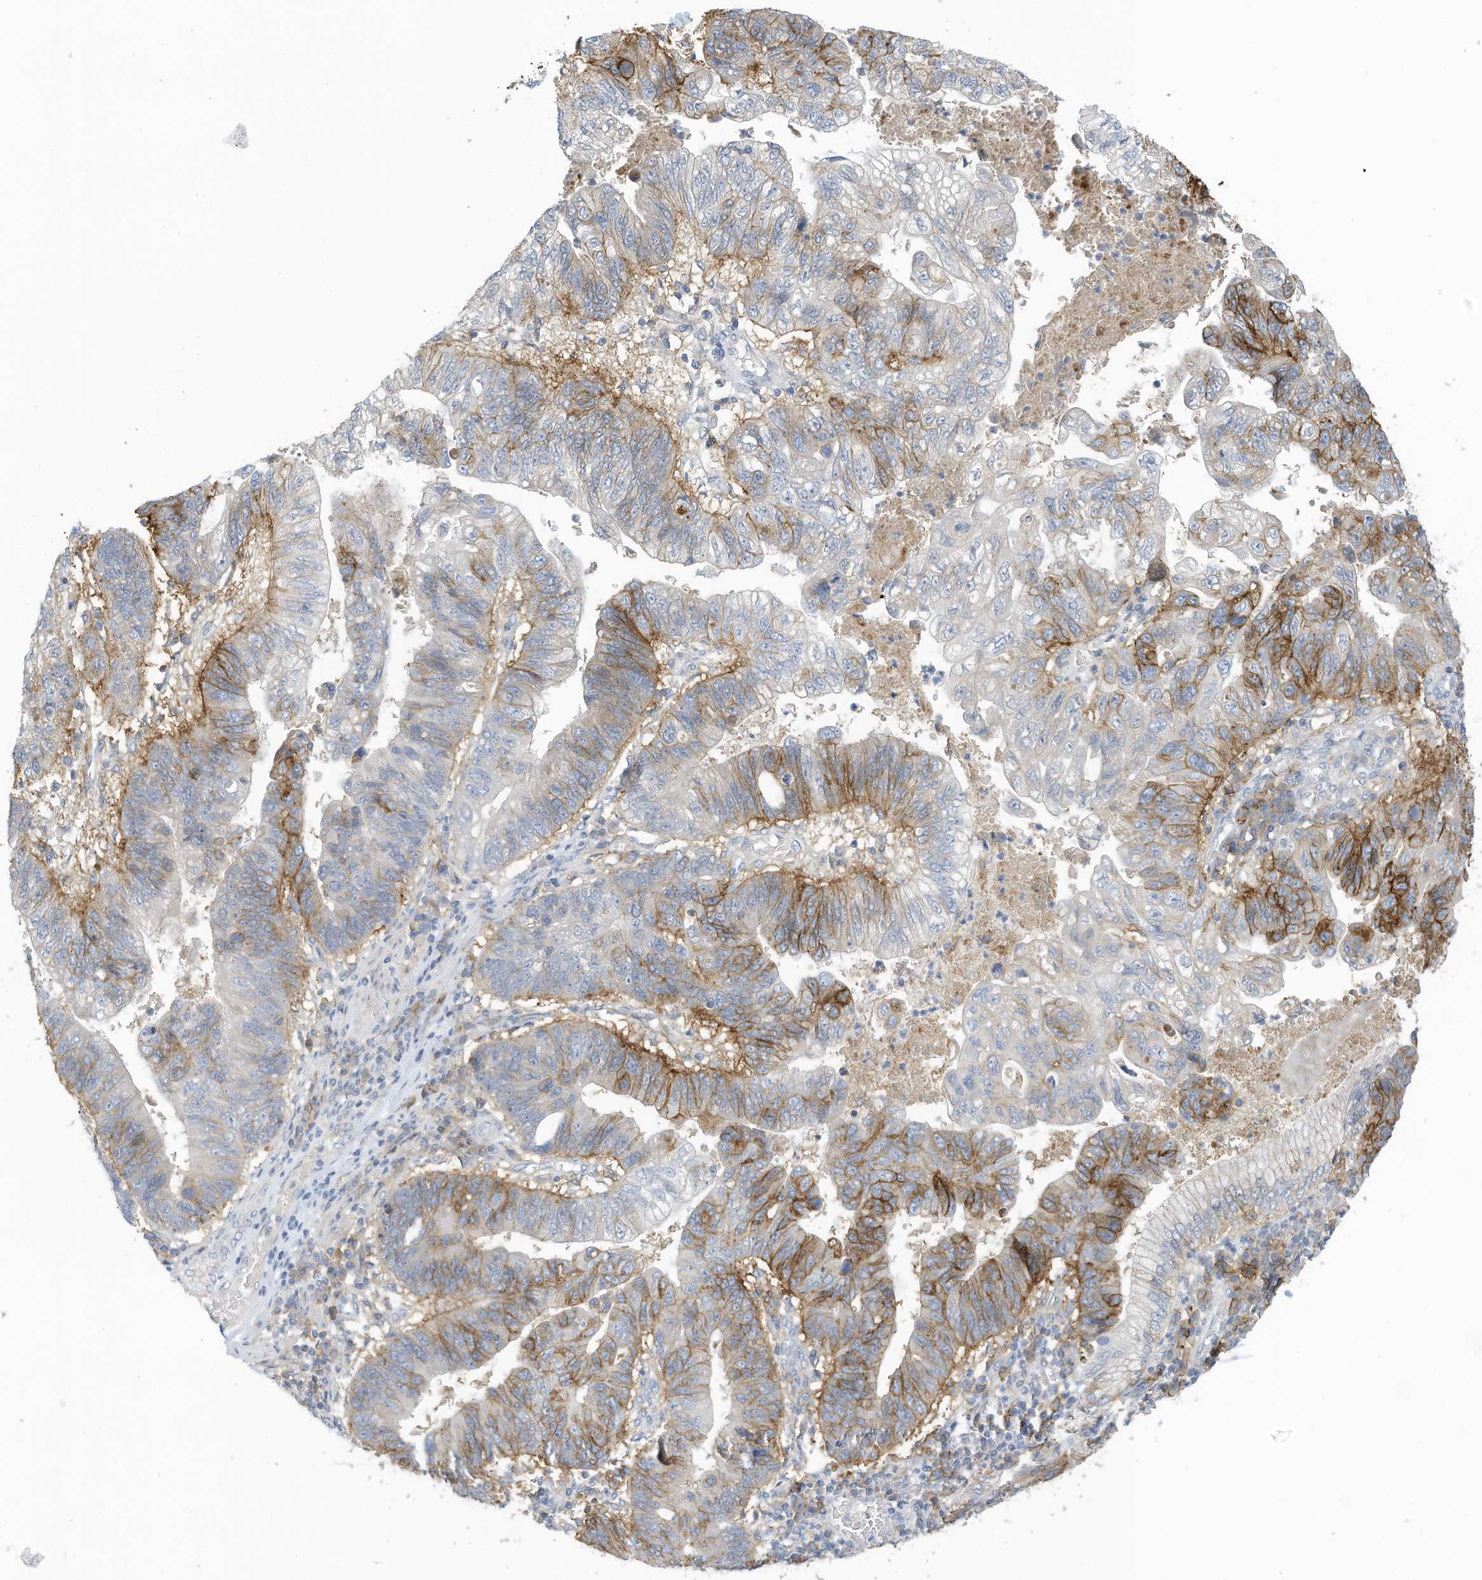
{"staining": {"intensity": "moderate", "quantity": "25%-75%", "location": "cytoplasmic/membranous"}, "tissue": "stomach cancer", "cell_type": "Tumor cells", "image_type": "cancer", "snomed": [{"axis": "morphology", "description": "Adenocarcinoma, NOS"}, {"axis": "topography", "description": "Stomach"}], "caption": "Tumor cells demonstrate moderate cytoplasmic/membranous staining in approximately 25%-75% of cells in adenocarcinoma (stomach). Immunohistochemistry (ihc) stains the protein in brown and the nuclei are stained blue.", "gene": "SLC1A5", "patient": {"sex": "male", "age": 59}}